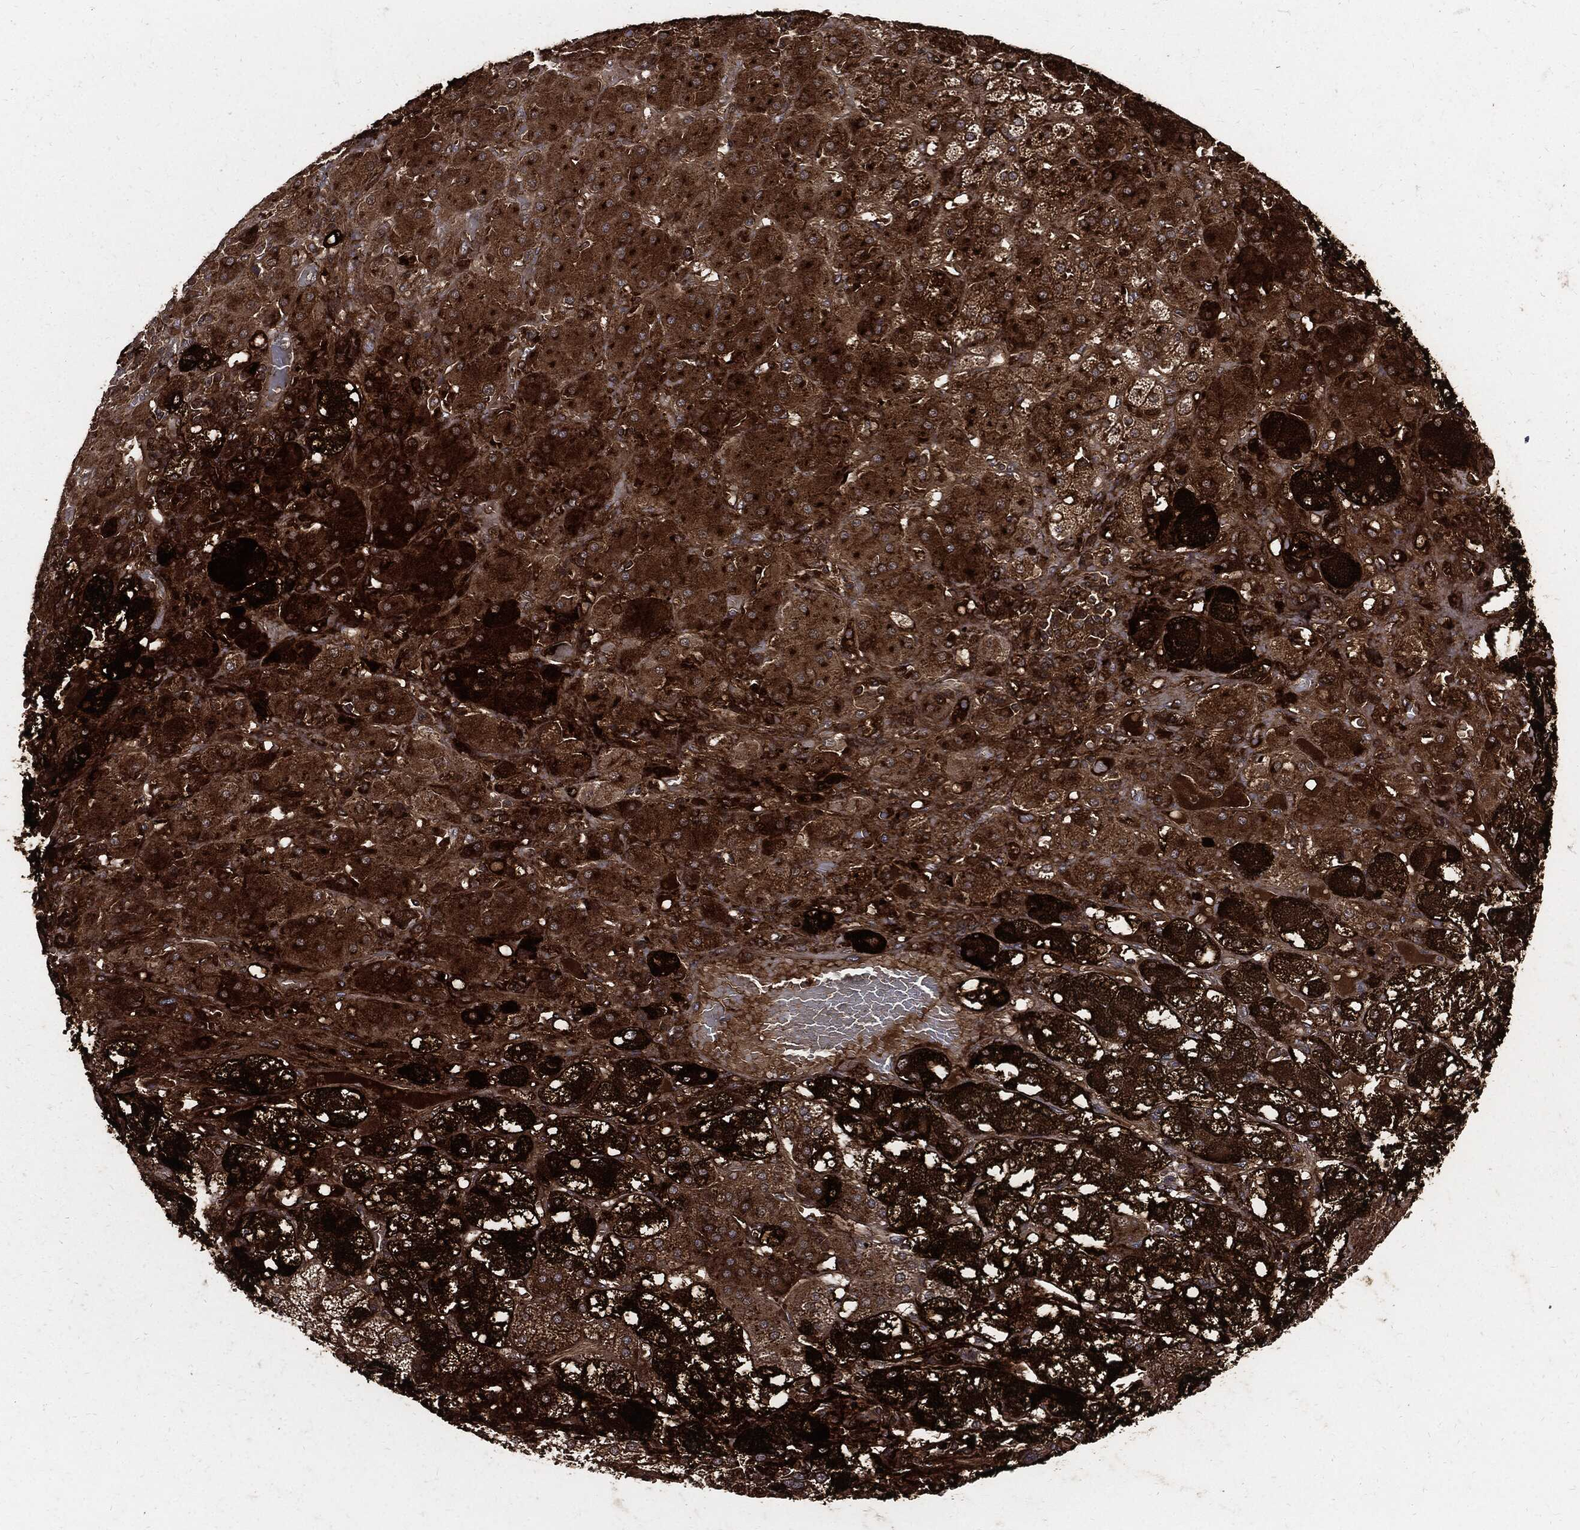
{"staining": {"intensity": "strong", "quantity": "25%-75%", "location": "cytoplasmic/membranous"}, "tissue": "adrenal gland", "cell_type": "Glandular cells", "image_type": "normal", "snomed": [{"axis": "morphology", "description": "Normal tissue, NOS"}, {"axis": "topography", "description": "Adrenal gland"}], "caption": "IHC photomicrograph of unremarkable adrenal gland stained for a protein (brown), which shows high levels of strong cytoplasmic/membranous expression in approximately 25%-75% of glandular cells.", "gene": "CLU", "patient": {"sex": "male", "age": 70}}